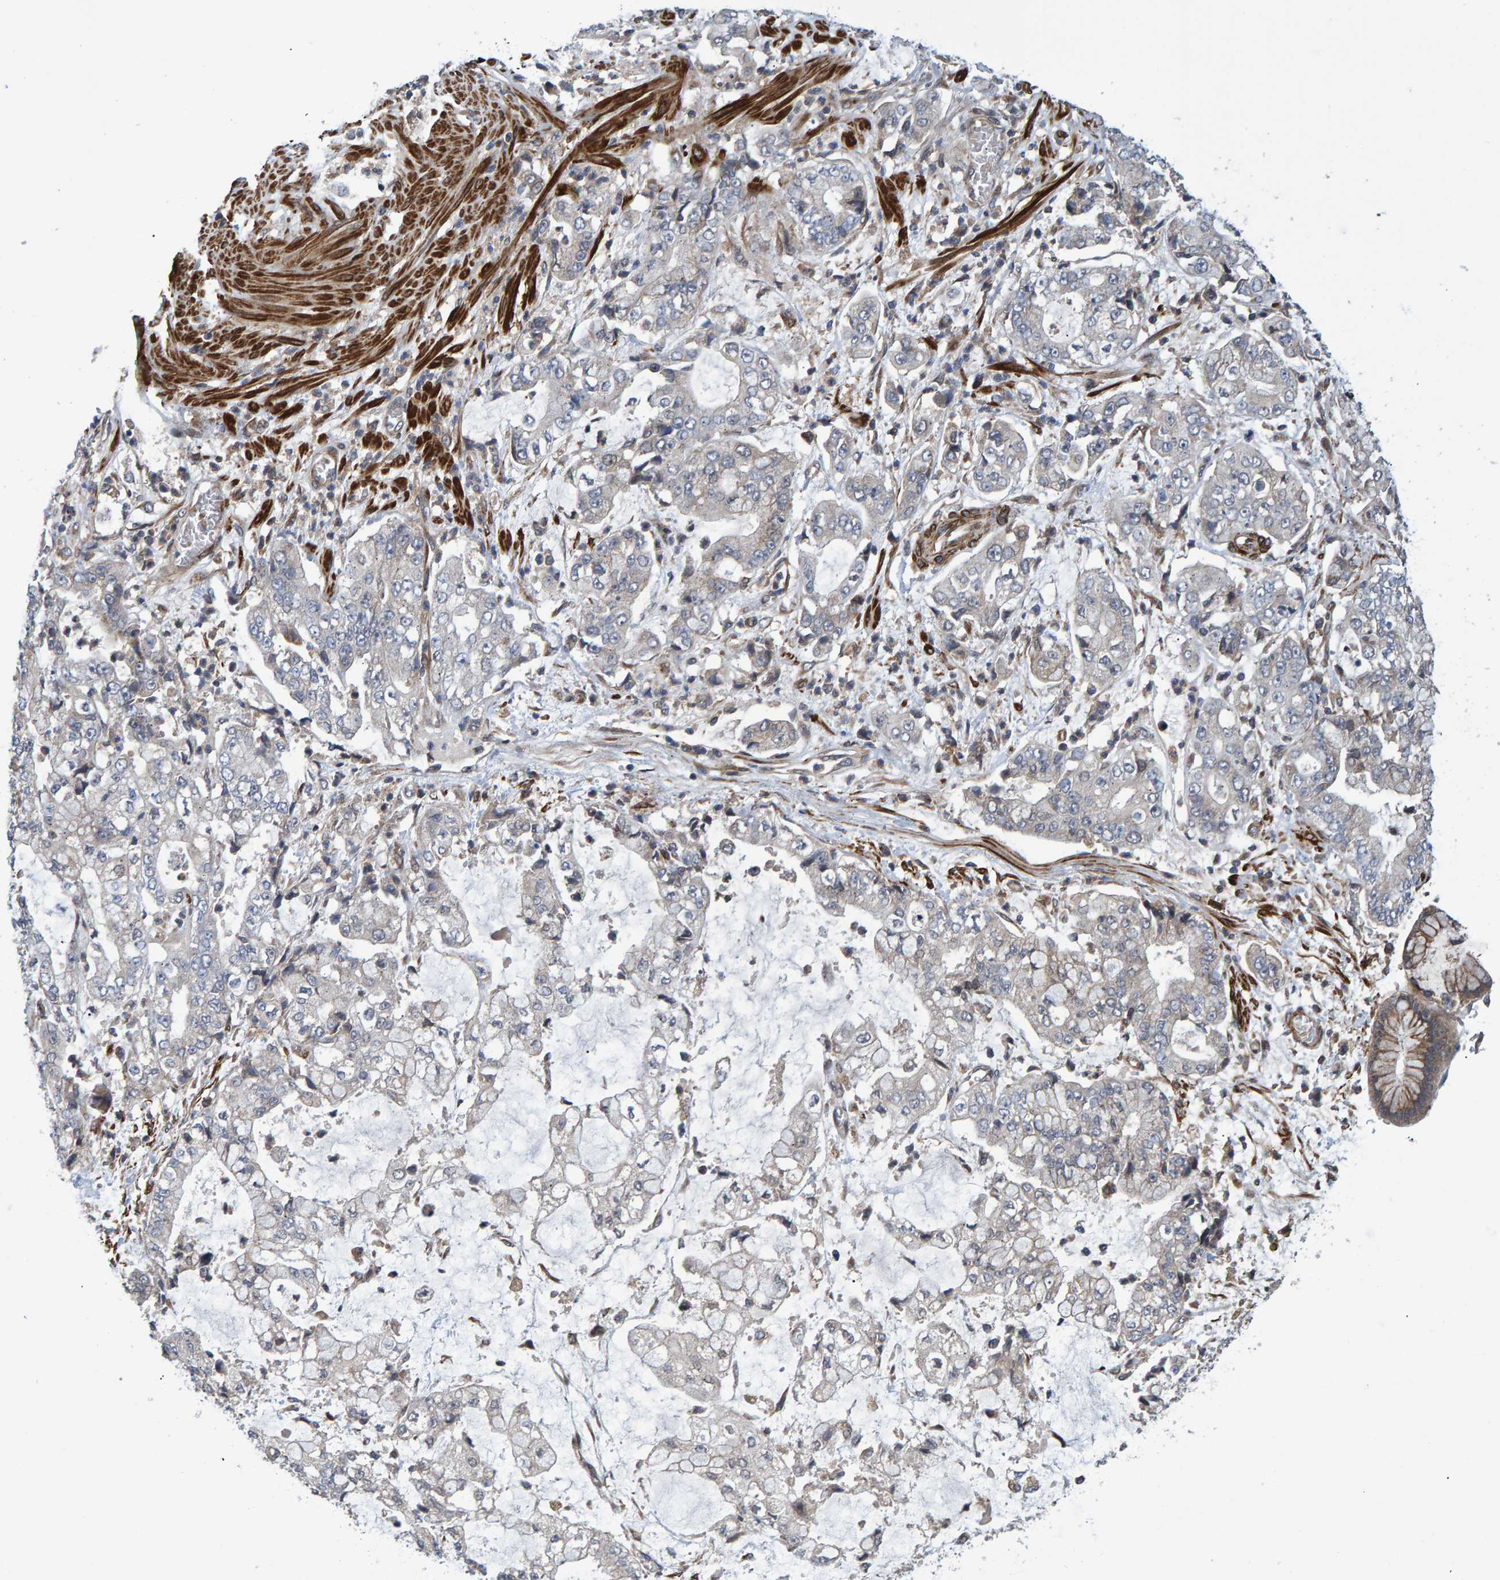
{"staining": {"intensity": "negative", "quantity": "none", "location": "none"}, "tissue": "stomach cancer", "cell_type": "Tumor cells", "image_type": "cancer", "snomed": [{"axis": "morphology", "description": "Adenocarcinoma, NOS"}, {"axis": "topography", "description": "Stomach"}], "caption": "An IHC image of adenocarcinoma (stomach) is shown. There is no staining in tumor cells of adenocarcinoma (stomach). The staining was performed using DAB to visualize the protein expression in brown, while the nuclei were stained in blue with hematoxylin (Magnification: 20x).", "gene": "ATP6V1H", "patient": {"sex": "male", "age": 76}}